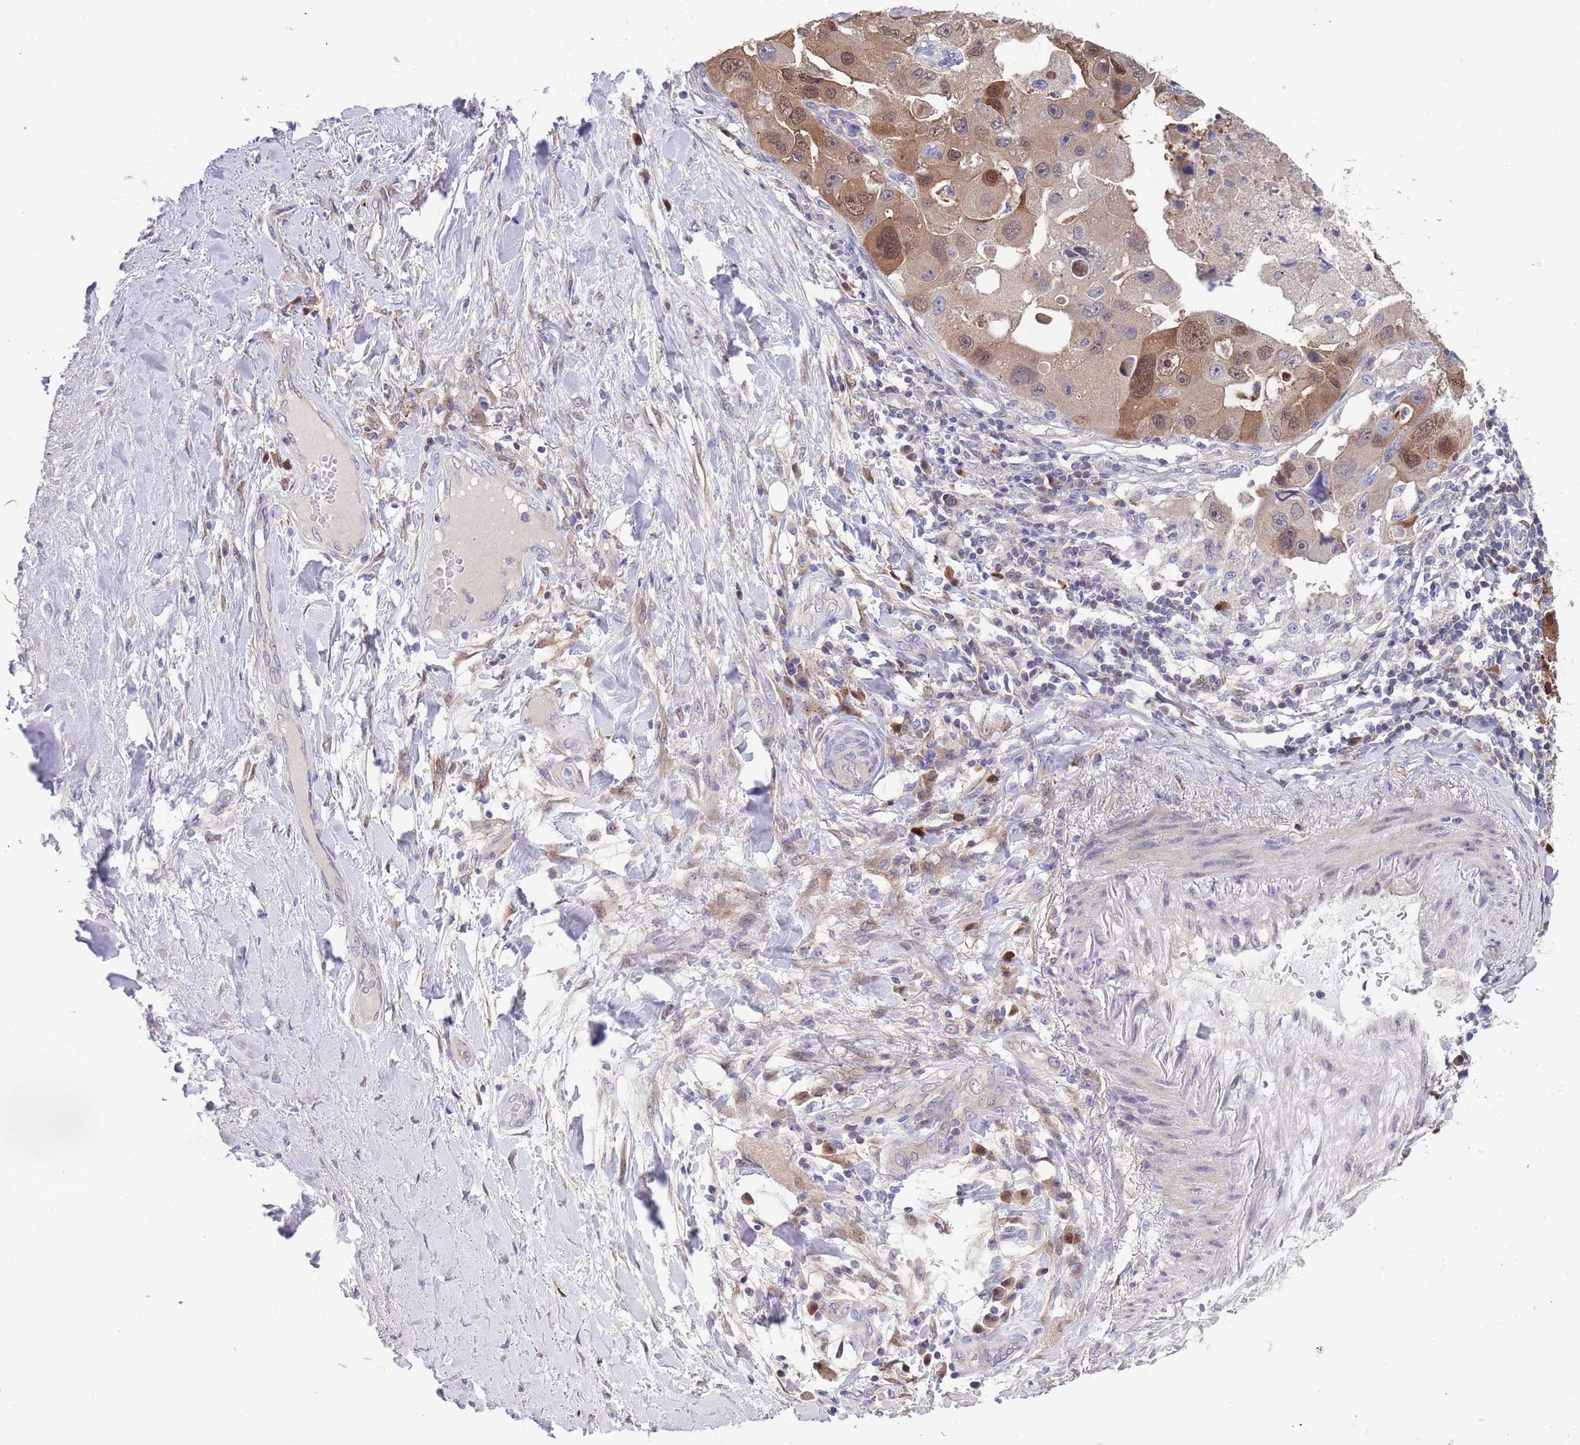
{"staining": {"intensity": "moderate", "quantity": ">75%", "location": "cytoplasmic/membranous,nuclear"}, "tissue": "lung cancer", "cell_type": "Tumor cells", "image_type": "cancer", "snomed": [{"axis": "morphology", "description": "Adenocarcinoma, NOS"}, {"axis": "topography", "description": "Lung"}], "caption": "A photomicrograph of adenocarcinoma (lung) stained for a protein reveals moderate cytoplasmic/membranous and nuclear brown staining in tumor cells. The staining was performed using DAB, with brown indicating positive protein expression. Nuclei are stained blue with hematoxylin.", "gene": "KLHL29", "patient": {"sex": "female", "age": 54}}